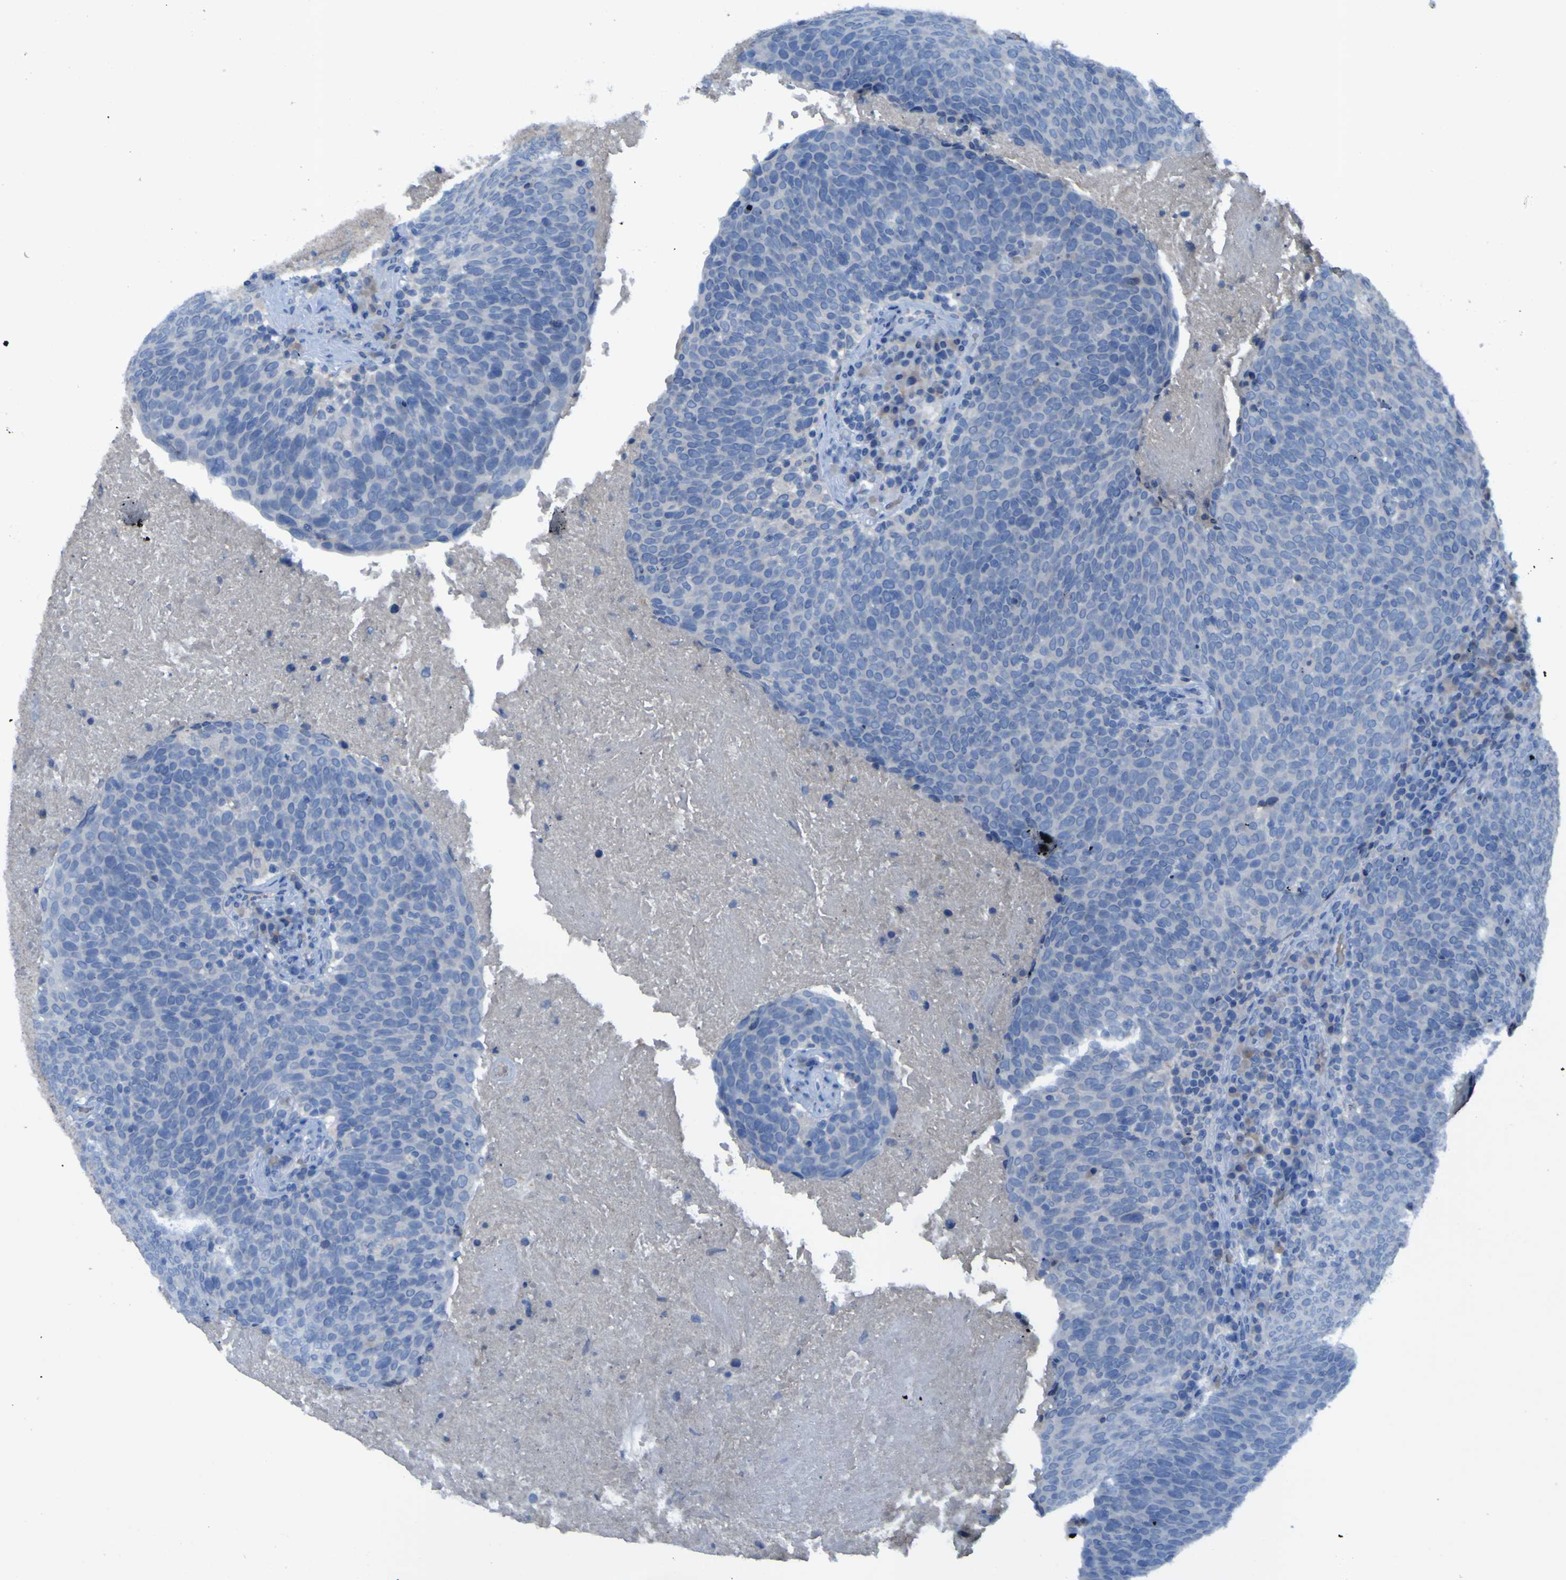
{"staining": {"intensity": "negative", "quantity": "none", "location": "none"}, "tissue": "head and neck cancer", "cell_type": "Tumor cells", "image_type": "cancer", "snomed": [{"axis": "morphology", "description": "Squamous cell carcinoma, NOS"}, {"axis": "morphology", "description": "Squamous cell carcinoma, metastatic, NOS"}, {"axis": "topography", "description": "Lymph node"}, {"axis": "topography", "description": "Head-Neck"}], "caption": "High power microscopy histopathology image of an IHC photomicrograph of head and neck cancer (metastatic squamous cell carcinoma), revealing no significant positivity in tumor cells. (DAB IHC, high magnification).", "gene": "SGK2", "patient": {"sex": "male", "age": 62}}